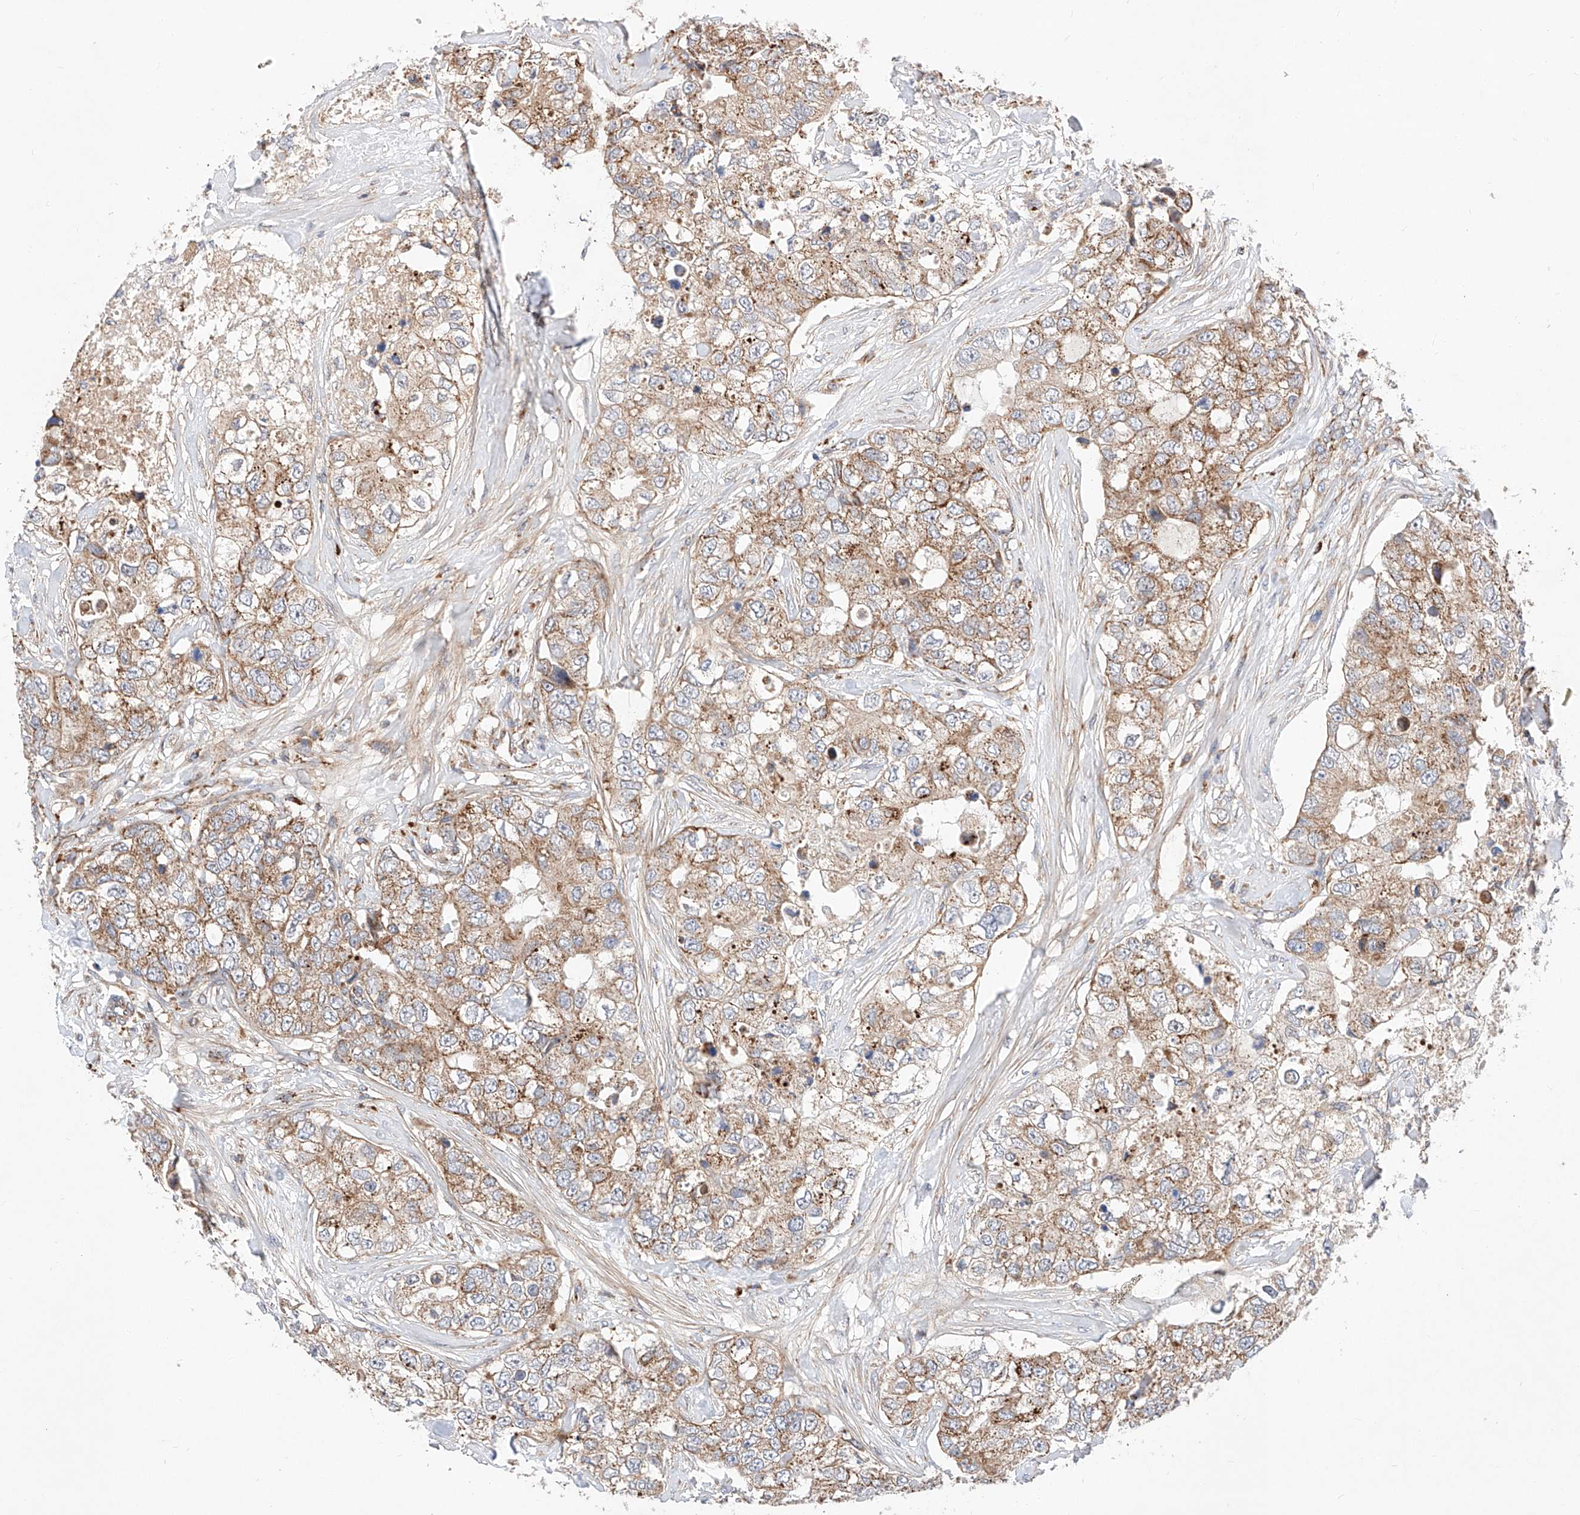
{"staining": {"intensity": "moderate", "quantity": ">75%", "location": "cytoplasmic/membranous"}, "tissue": "breast cancer", "cell_type": "Tumor cells", "image_type": "cancer", "snomed": [{"axis": "morphology", "description": "Duct carcinoma"}, {"axis": "topography", "description": "Breast"}], "caption": "Immunohistochemical staining of human breast infiltrating ductal carcinoma demonstrates medium levels of moderate cytoplasmic/membranous protein staining in about >75% of tumor cells.", "gene": "NR1D1", "patient": {"sex": "female", "age": 62}}